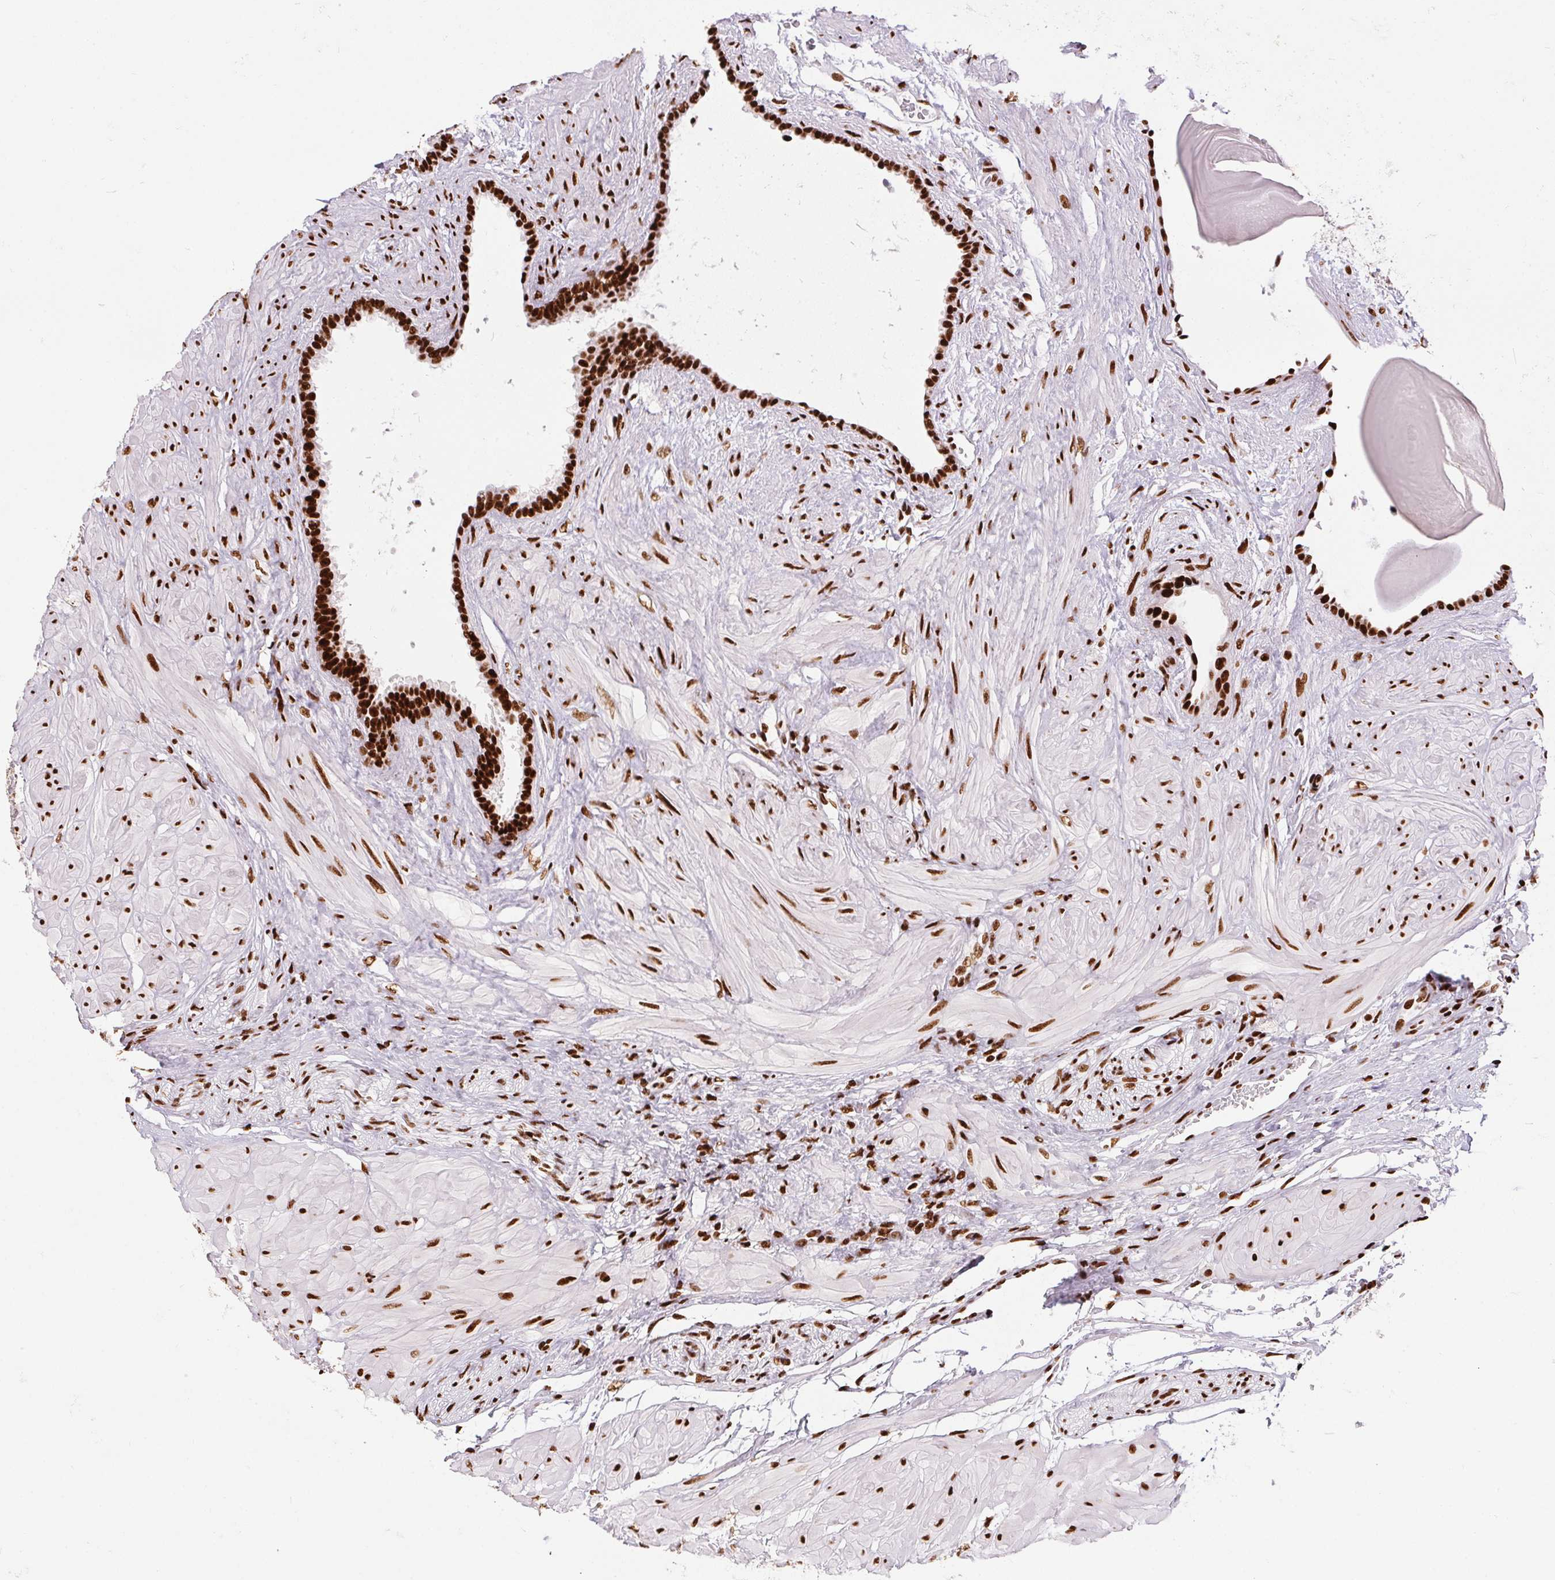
{"staining": {"intensity": "strong", "quantity": ">75%", "location": "nuclear"}, "tissue": "seminal vesicle", "cell_type": "Glandular cells", "image_type": "normal", "snomed": [{"axis": "morphology", "description": "Normal tissue, NOS"}, {"axis": "topography", "description": "Seminal veicle"}], "caption": "A high amount of strong nuclear expression is seen in about >75% of glandular cells in normal seminal vesicle. (DAB (3,3'-diaminobenzidine) = brown stain, brightfield microscopy at high magnification).", "gene": "PAGE3", "patient": {"sex": "male", "age": 57}}